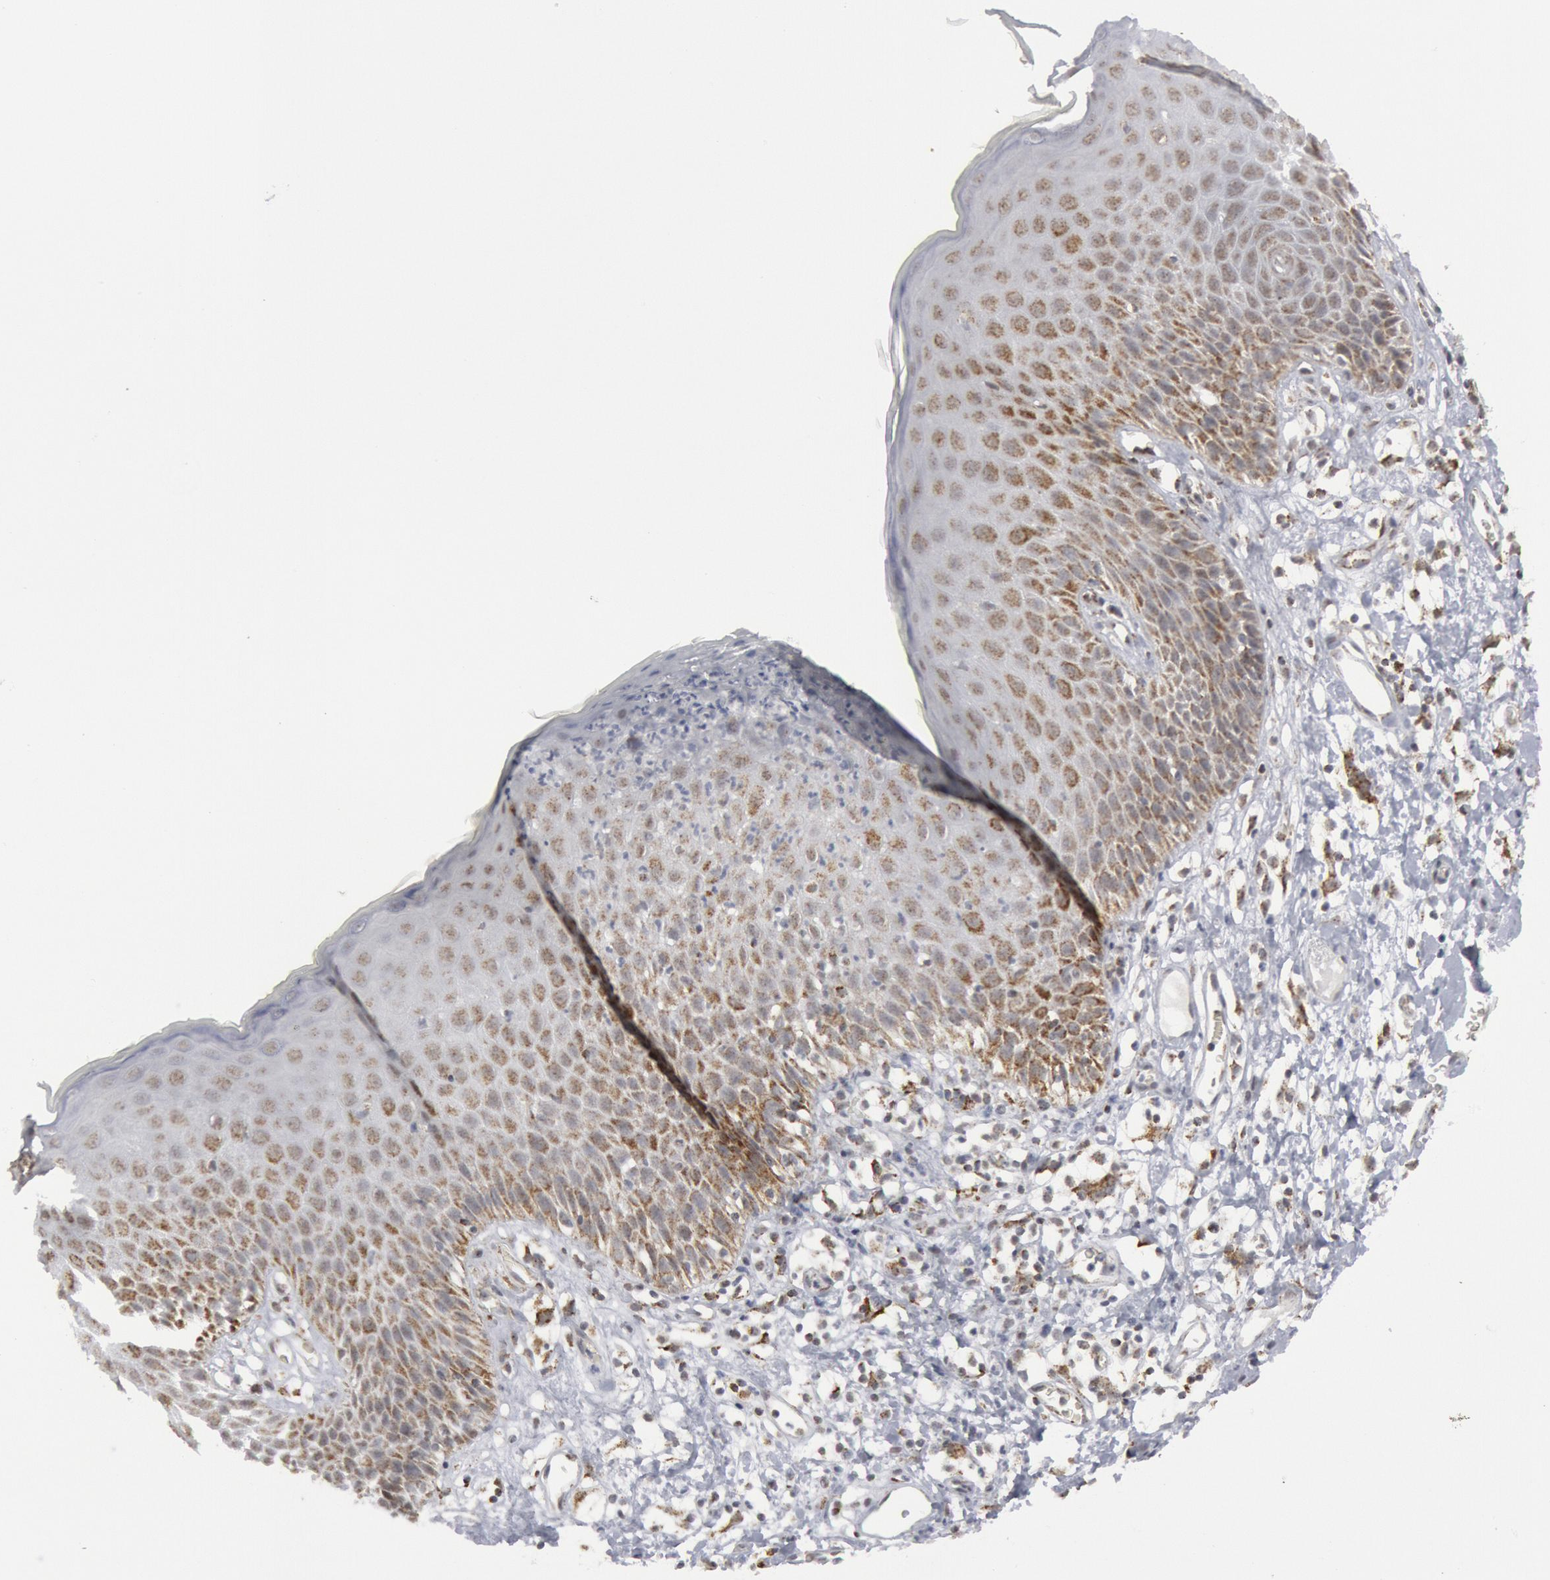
{"staining": {"intensity": "weak", "quantity": ">75%", "location": "cytoplasmic/membranous"}, "tissue": "skin", "cell_type": "Epidermal cells", "image_type": "normal", "snomed": [{"axis": "morphology", "description": "Normal tissue, NOS"}, {"axis": "topography", "description": "Vulva"}, {"axis": "topography", "description": "Peripheral nerve tissue"}], "caption": "The image shows staining of unremarkable skin, revealing weak cytoplasmic/membranous protein staining (brown color) within epidermal cells.", "gene": "CASP9", "patient": {"sex": "female", "age": 68}}